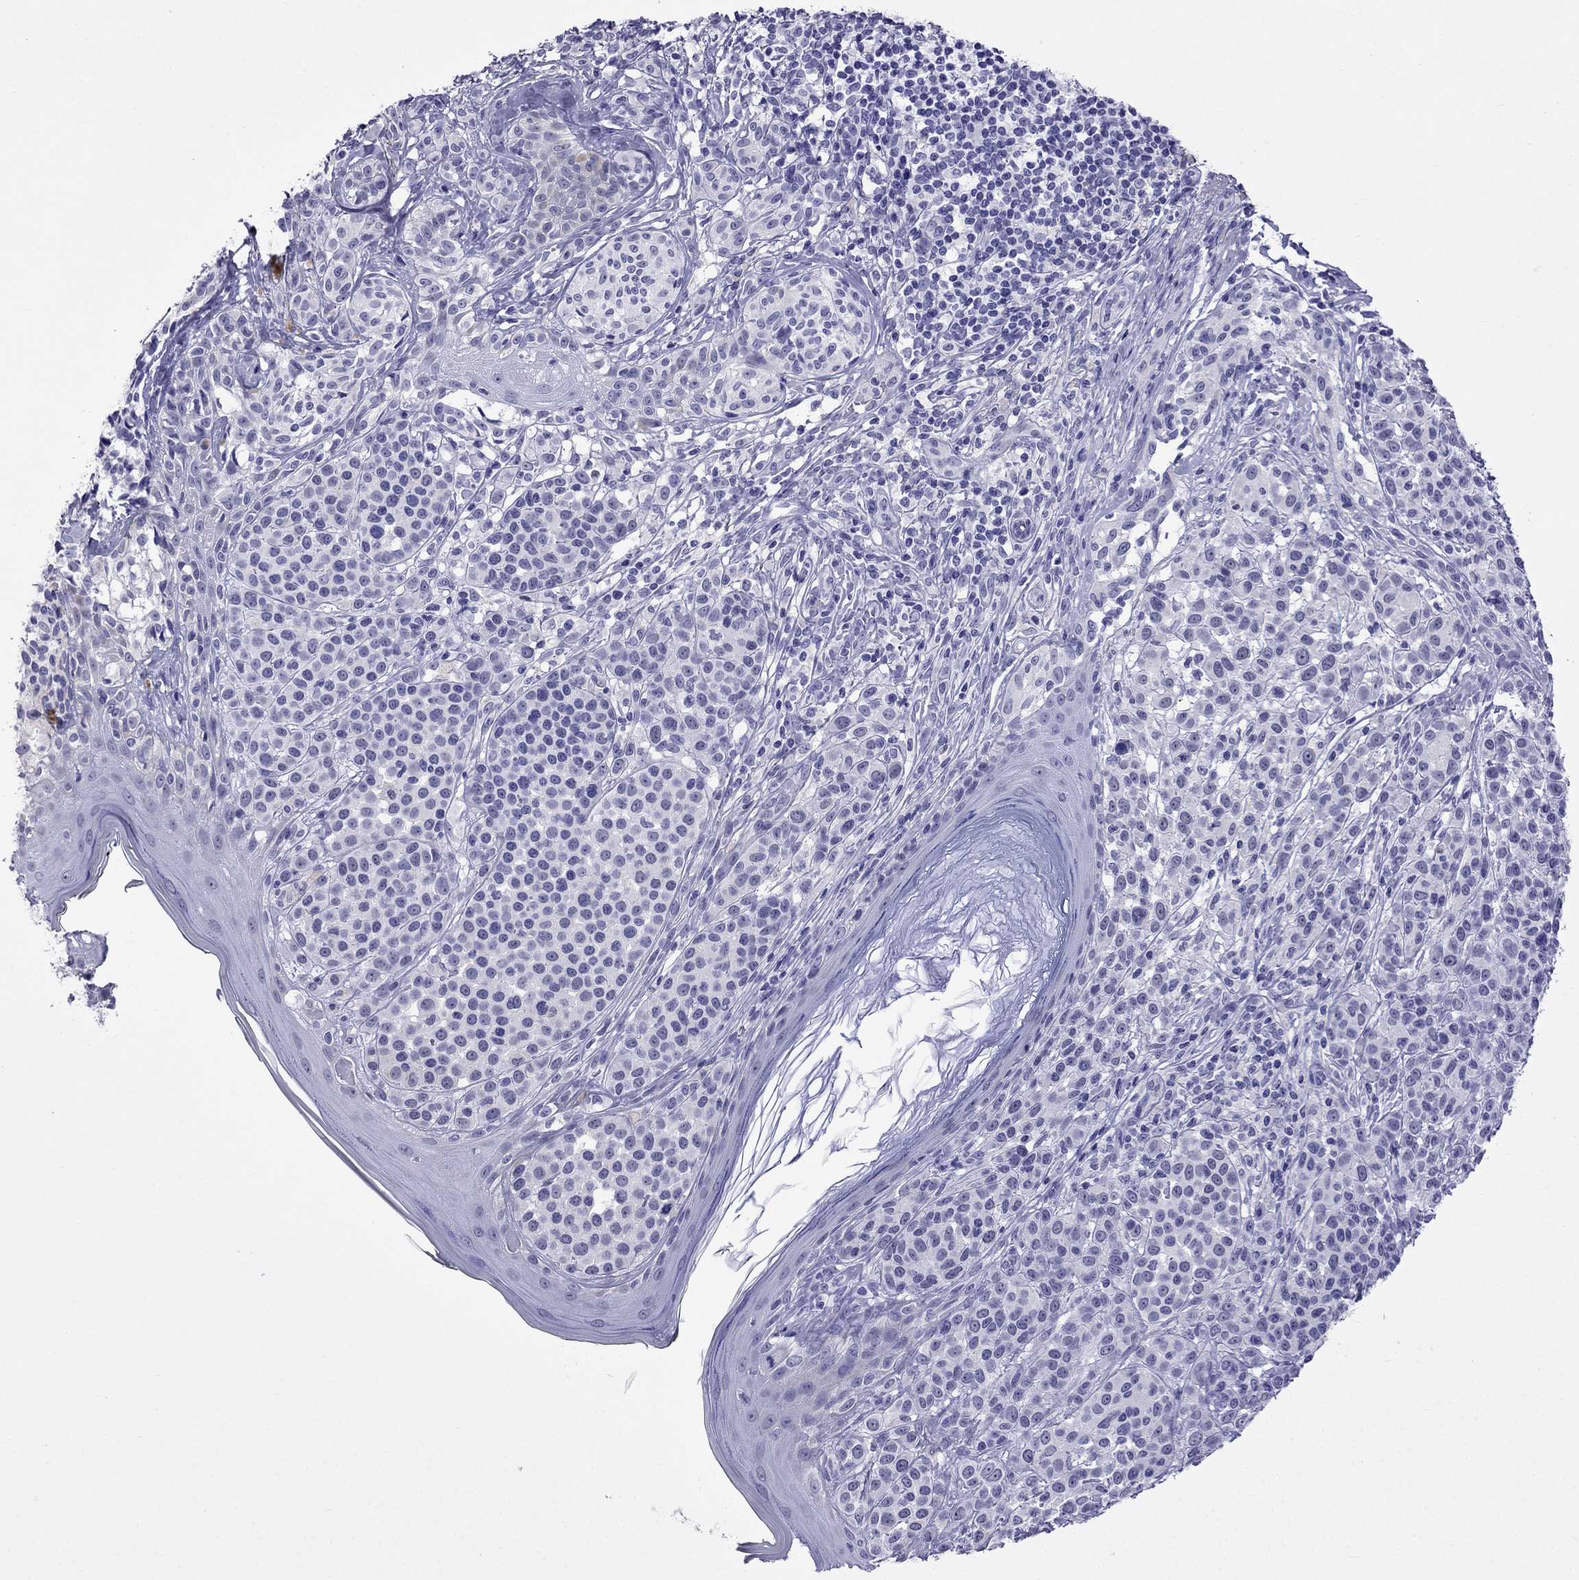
{"staining": {"intensity": "negative", "quantity": "none", "location": "none"}, "tissue": "melanoma", "cell_type": "Tumor cells", "image_type": "cancer", "snomed": [{"axis": "morphology", "description": "Malignant melanoma, NOS"}, {"axis": "topography", "description": "Skin"}], "caption": "Immunohistochemical staining of human malignant melanoma displays no significant positivity in tumor cells.", "gene": "MGP", "patient": {"sex": "male", "age": 79}}